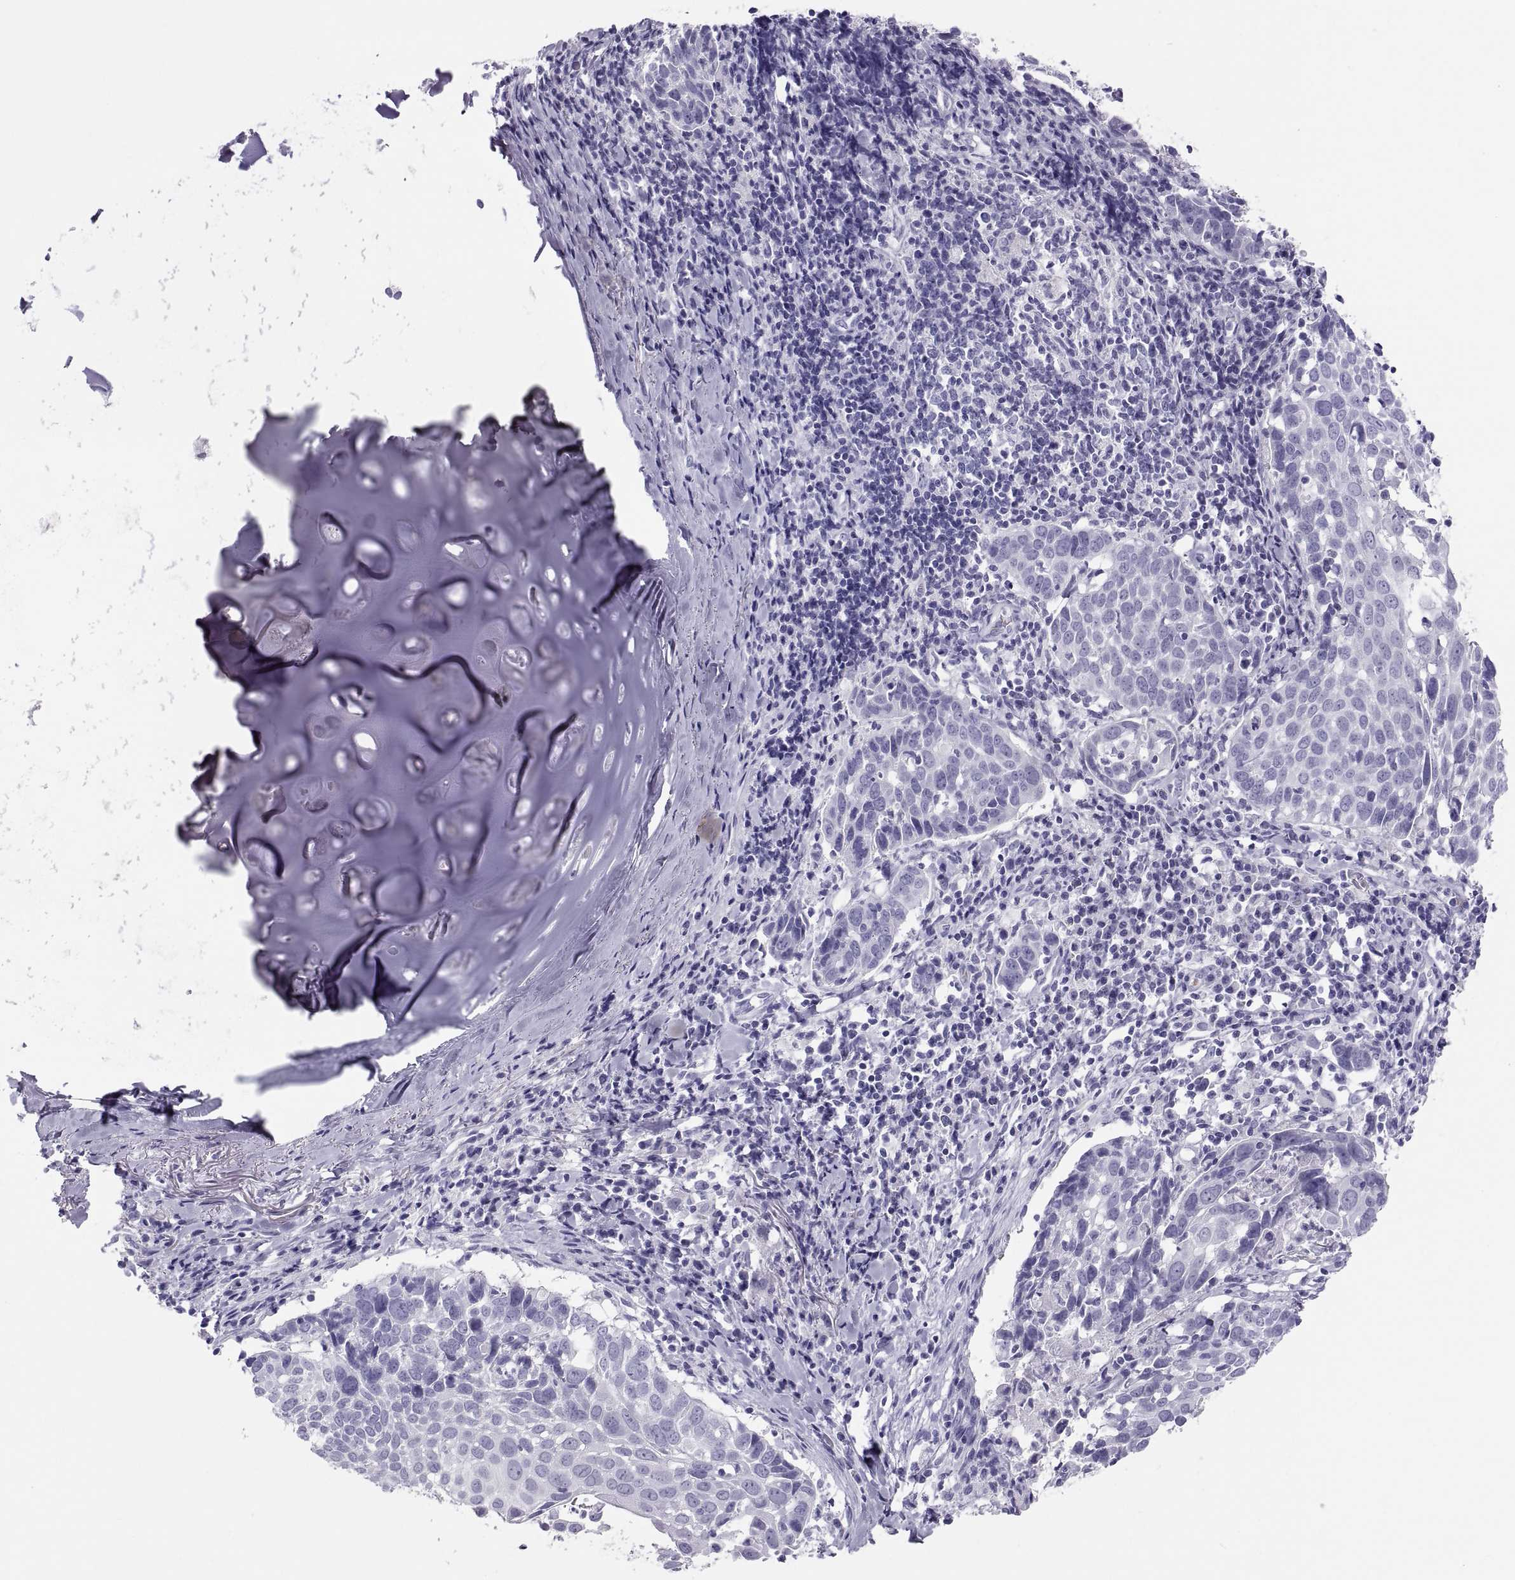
{"staining": {"intensity": "negative", "quantity": "none", "location": "none"}, "tissue": "lung cancer", "cell_type": "Tumor cells", "image_type": "cancer", "snomed": [{"axis": "morphology", "description": "Squamous cell carcinoma, NOS"}, {"axis": "topography", "description": "Lung"}], "caption": "DAB immunohistochemical staining of squamous cell carcinoma (lung) displays no significant staining in tumor cells.", "gene": "SEMG1", "patient": {"sex": "male", "age": 57}}